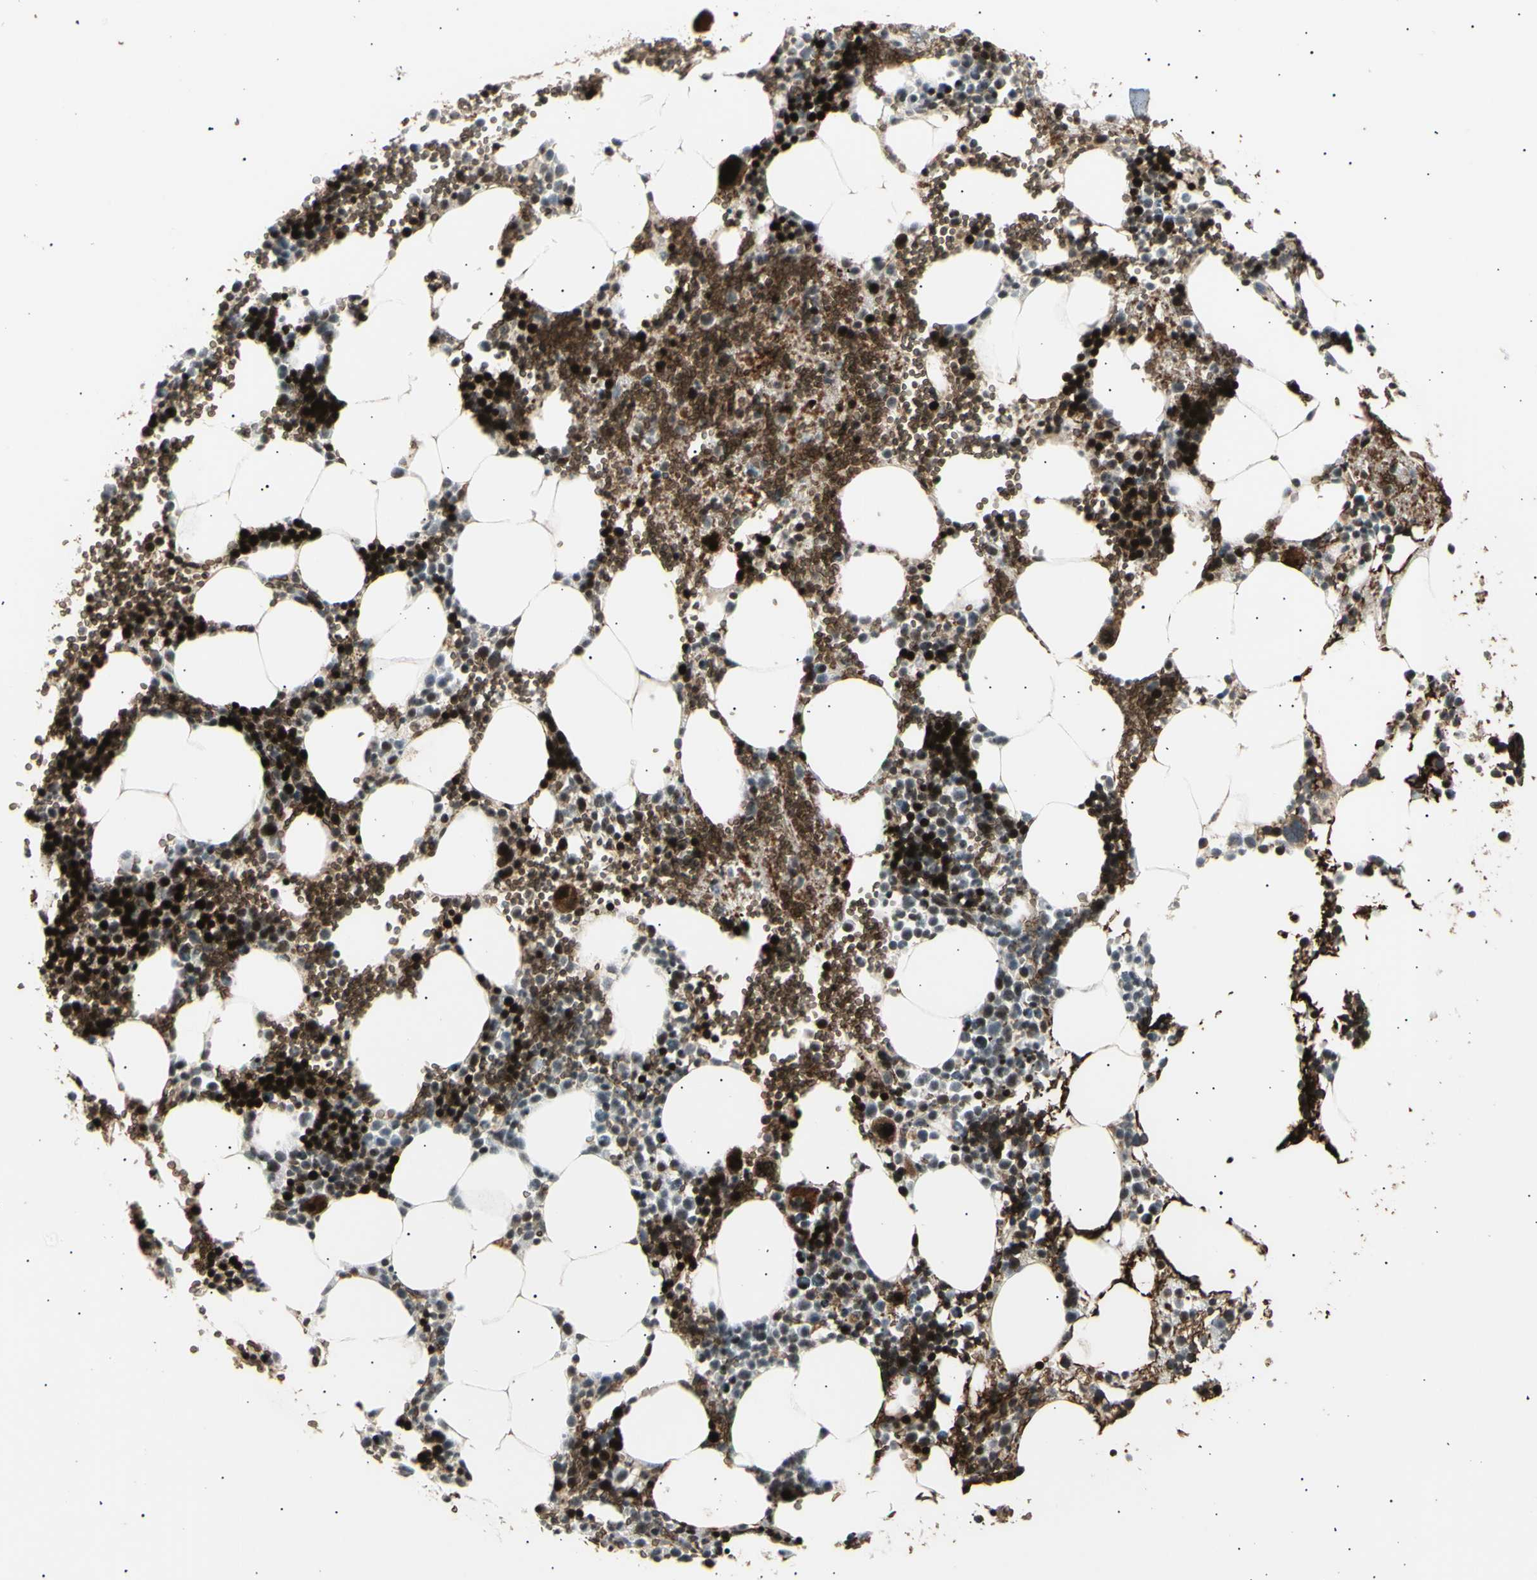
{"staining": {"intensity": "moderate", "quantity": "25%-75%", "location": "cytoplasmic/membranous"}, "tissue": "bone marrow", "cell_type": "Hematopoietic cells", "image_type": "normal", "snomed": [{"axis": "morphology", "description": "Normal tissue, NOS"}, {"axis": "morphology", "description": "Inflammation, NOS"}, {"axis": "topography", "description": "Bone marrow"}], "caption": "Immunohistochemical staining of normal bone marrow demonstrates medium levels of moderate cytoplasmic/membranous staining in about 25%-75% of hematopoietic cells. Using DAB (brown) and hematoxylin (blue) stains, captured at high magnification using brightfield microscopy.", "gene": "NUAK2", "patient": {"sex": "male", "age": 42}}